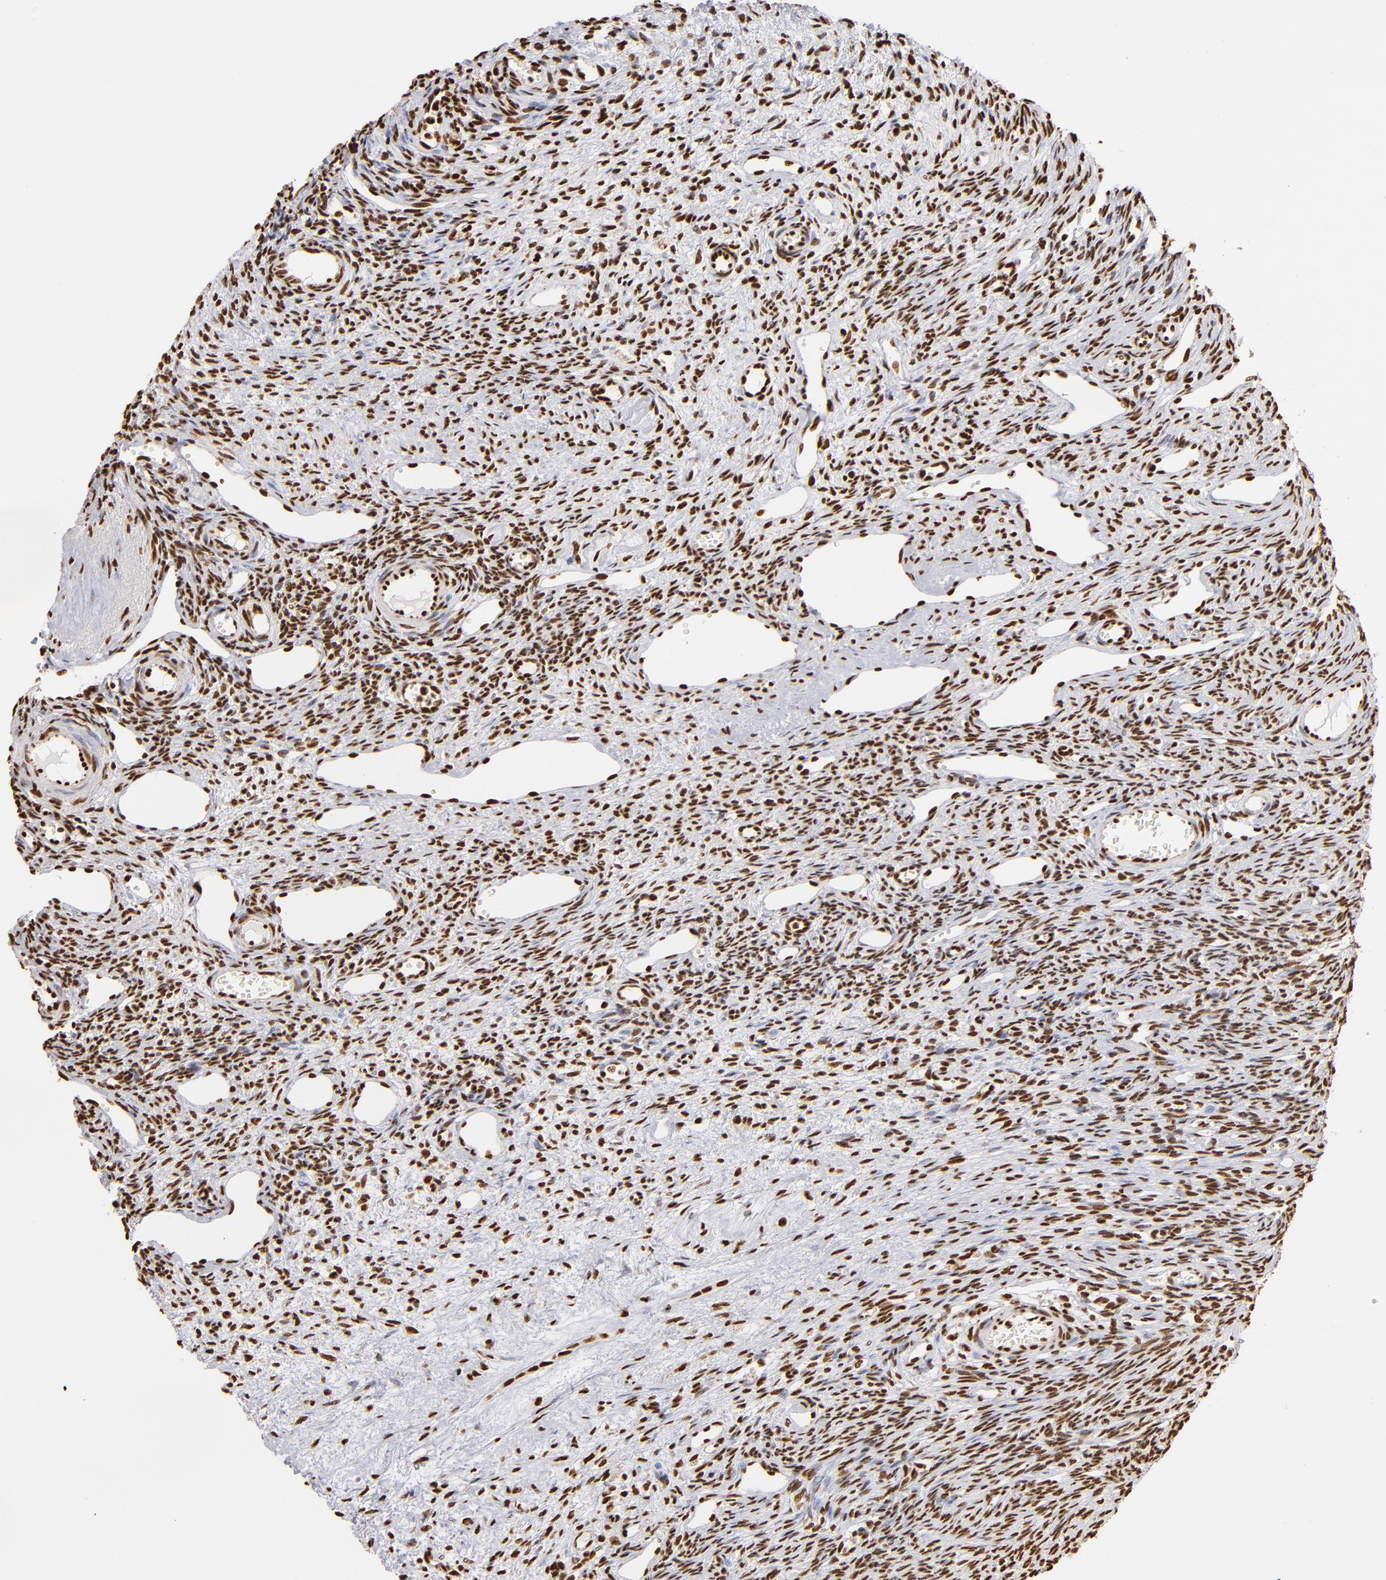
{"staining": {"intensity": "strong", "quantity": ">75%", "location": "nuclear"}, "tissue": "ovary", "cell_type": "Follicle cells", "image_type": "normal", "snomed": [{"axis": "morphology", "description": "Normal tissue, NOS"}, {"axis": "topography", "description": "Ovary"}], "caption": "Follicle cells demonstrate high levels of strong nuclear staining in approximately >75% of cells in benign ovary.", "gene": "ILF3", "patient": {"sex": "female", "age": 33}}